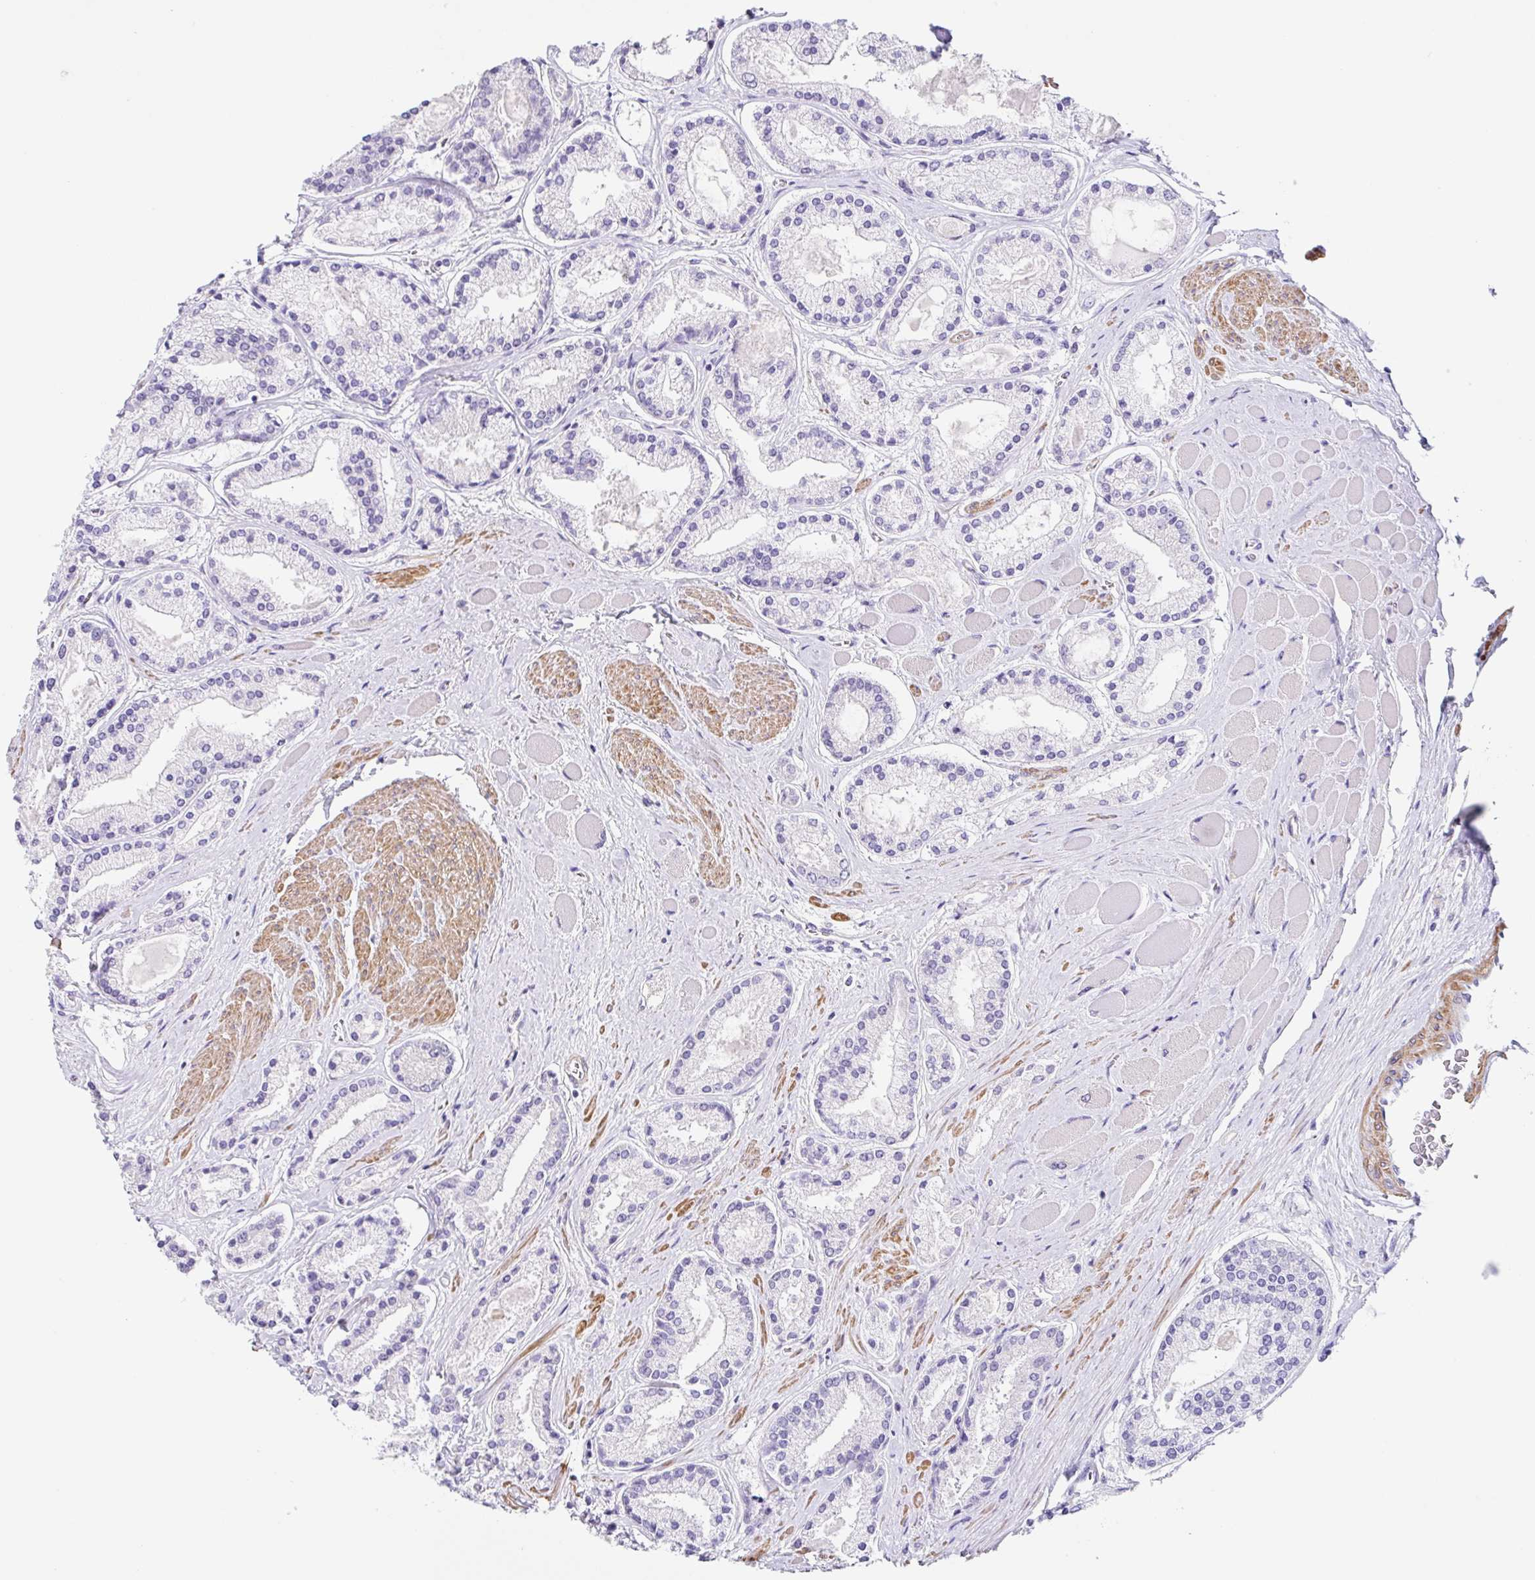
{"staining": {"intensity": "negative", "quantity": "none", "location": "none"}, "tissue": "prostate cancer", "cell_type": "Tumor cells", "image_type": "cancer", "snomed": [{"axis": "morphology", "description": "Adenocarcinoma, High grade"}, {"axis": "topography", "description": "Prostate"}], "caption": "High power microscopy micrograph of an immunohistochemistry (IHC) photomicrograph of high-grade adenocarcinoma (prostate), revealing no significant expression in tumor cells. (DAB IHC visualized using brightfield microscopy, high magnification).", "gene": "DCAF17", "patient": {"sex": "male", "age": 67}}